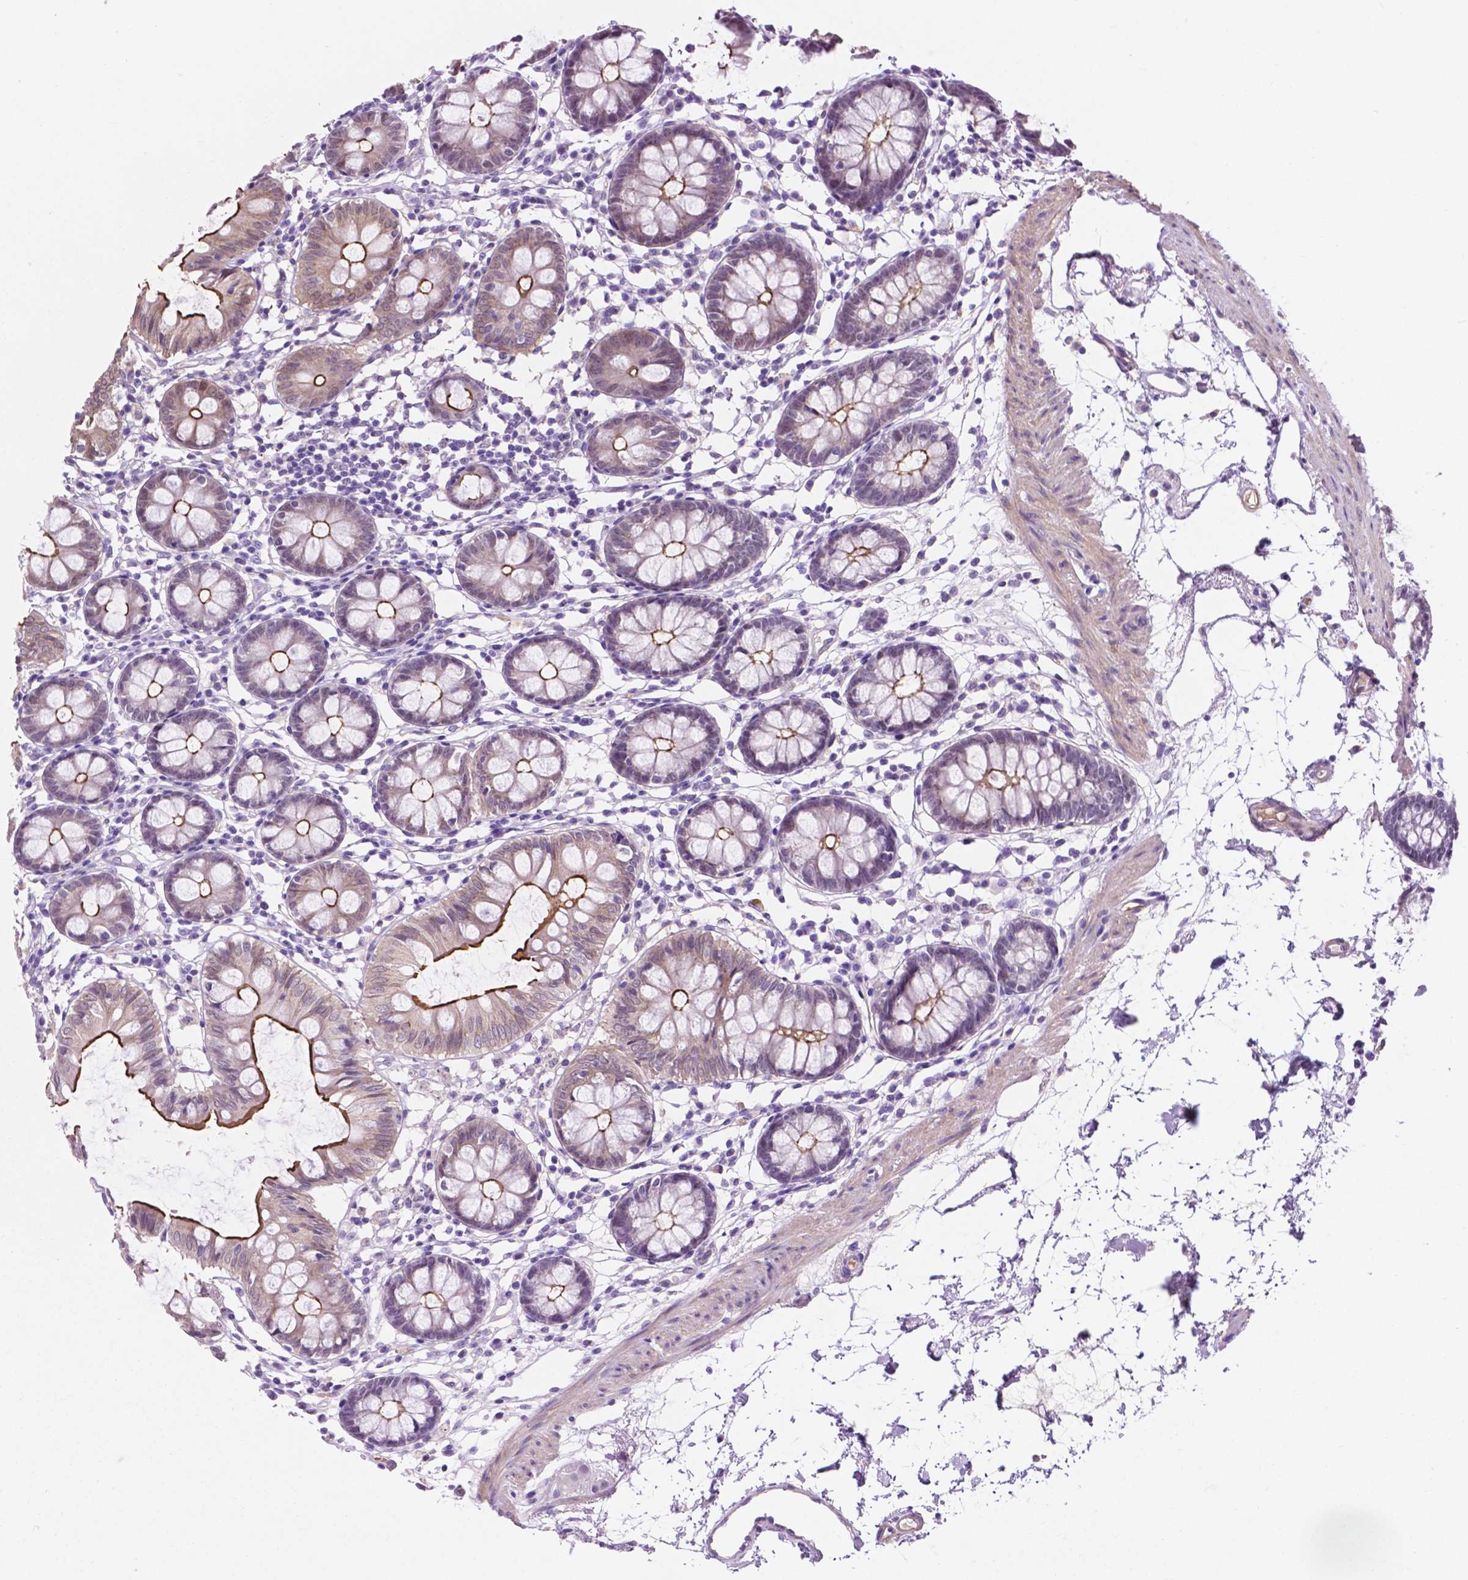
{"staining": {"intensity": "negative", "quantity": "none", "location": "none"}, "tissue": "colon", "cell_type": "Endothelial cells", "image_type": "normal", "snomed": [{"axis": "morphology", "description": "Normal tissue, NOS"}, {"axis": "topography", "description": "Colon"}], "caption": "A photomicrograph of colon stained for a protein exhibits no brown staining in endothelial cells. (Stains: DAB (3,3'-diaminobenzidine) immunohistochemistry (IHC) with hematoxylin counter stain, Microscopy: brightfield microscopy at high magnification).", "gene": "ACY3", "patient": {"sex": "female", "age": 84}}